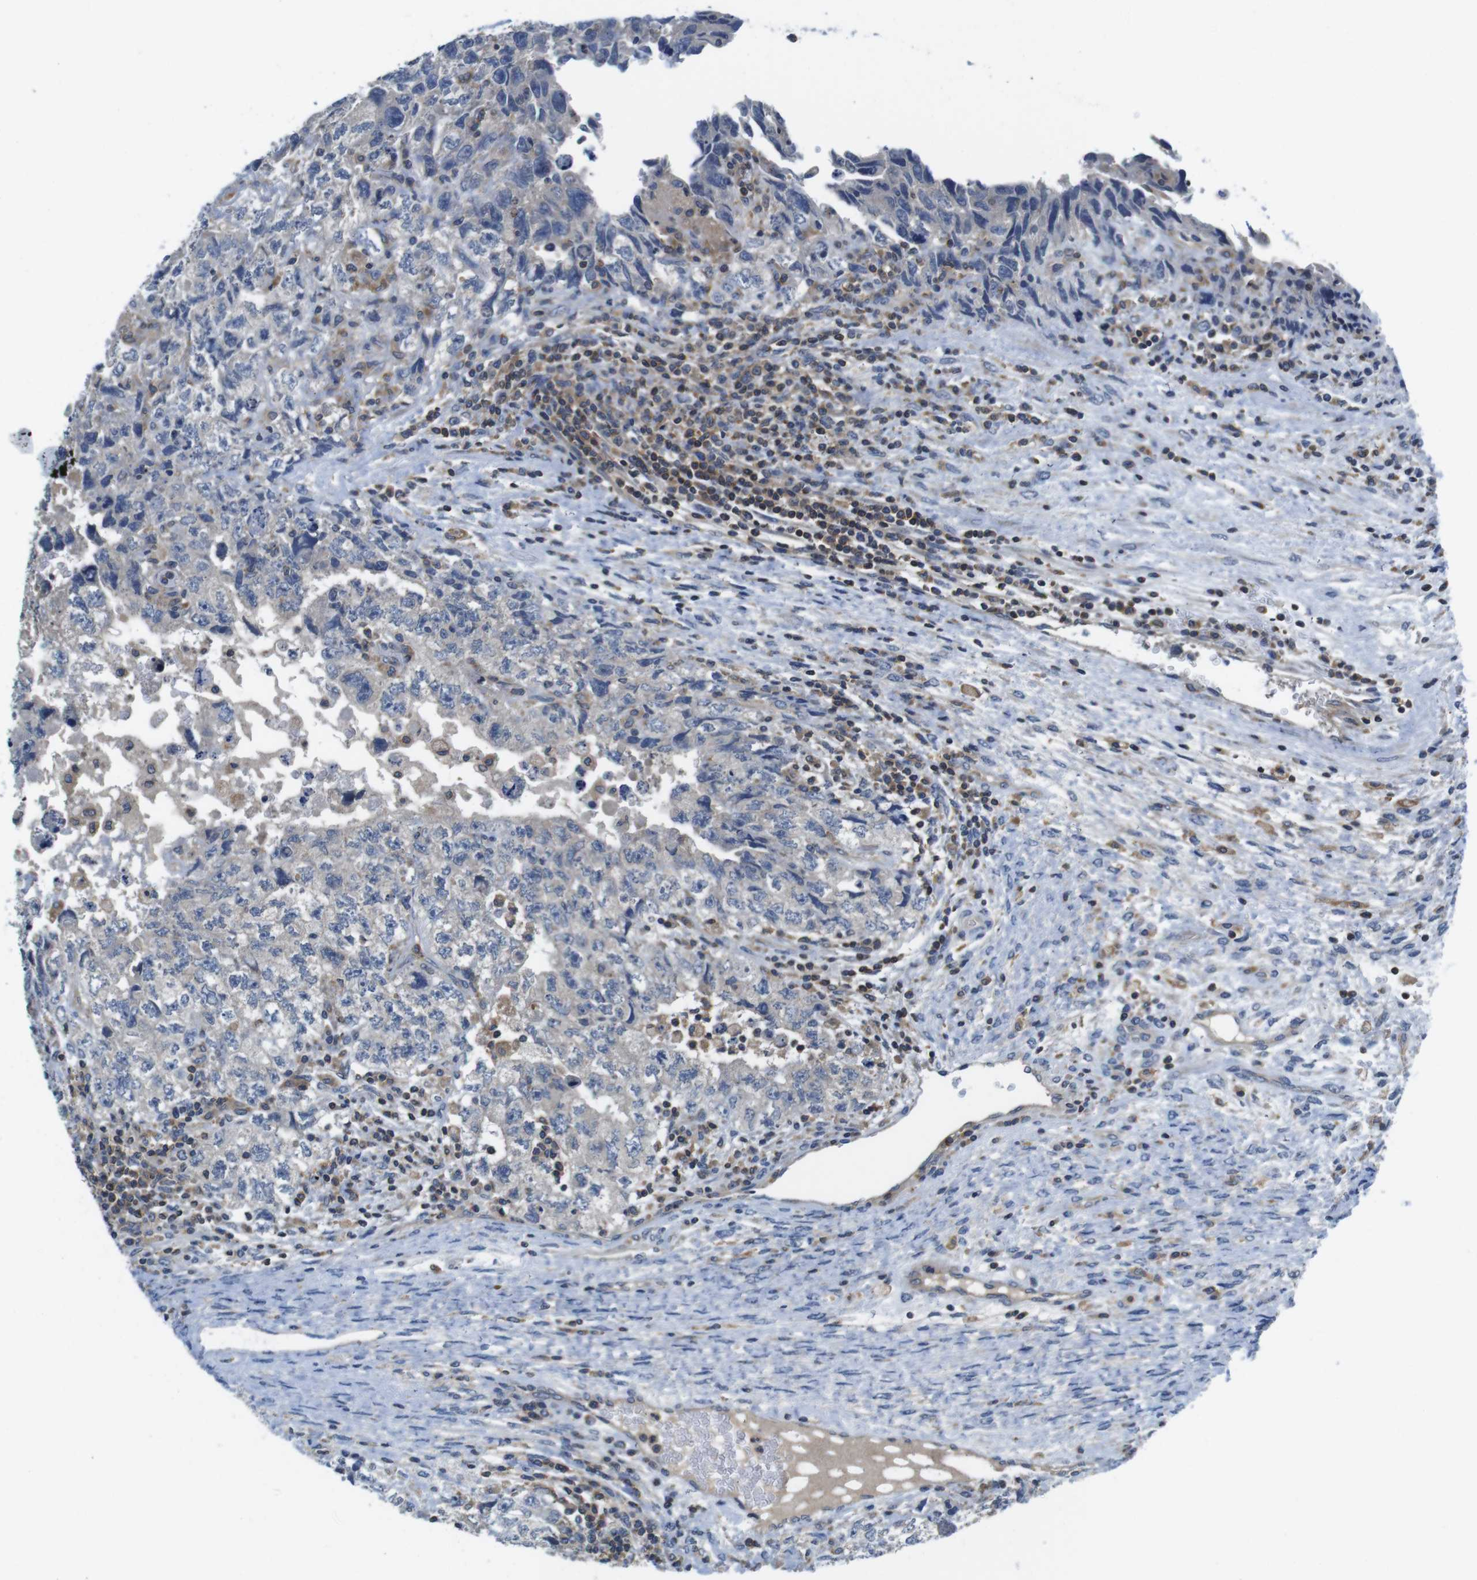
{"staining": {"intensity": "negative", "quantity": "none", "location": "none"}, "tissue": "testis cancer", "cell_type": "Tumor cells", "image_type": "cancer", "snomed": [{"axis": "morphology", "description": "Carcinoma, Embryonal, NOS"}, {"axis": "topography", "description": "Testis"}], "caption": "This is a photomicrograph of immunohistochemistry staining of testis cancer, which shows no staining in tumor cells.", "gene": "PIK3CD", "patient": {"sex": "male", "age": 36}}